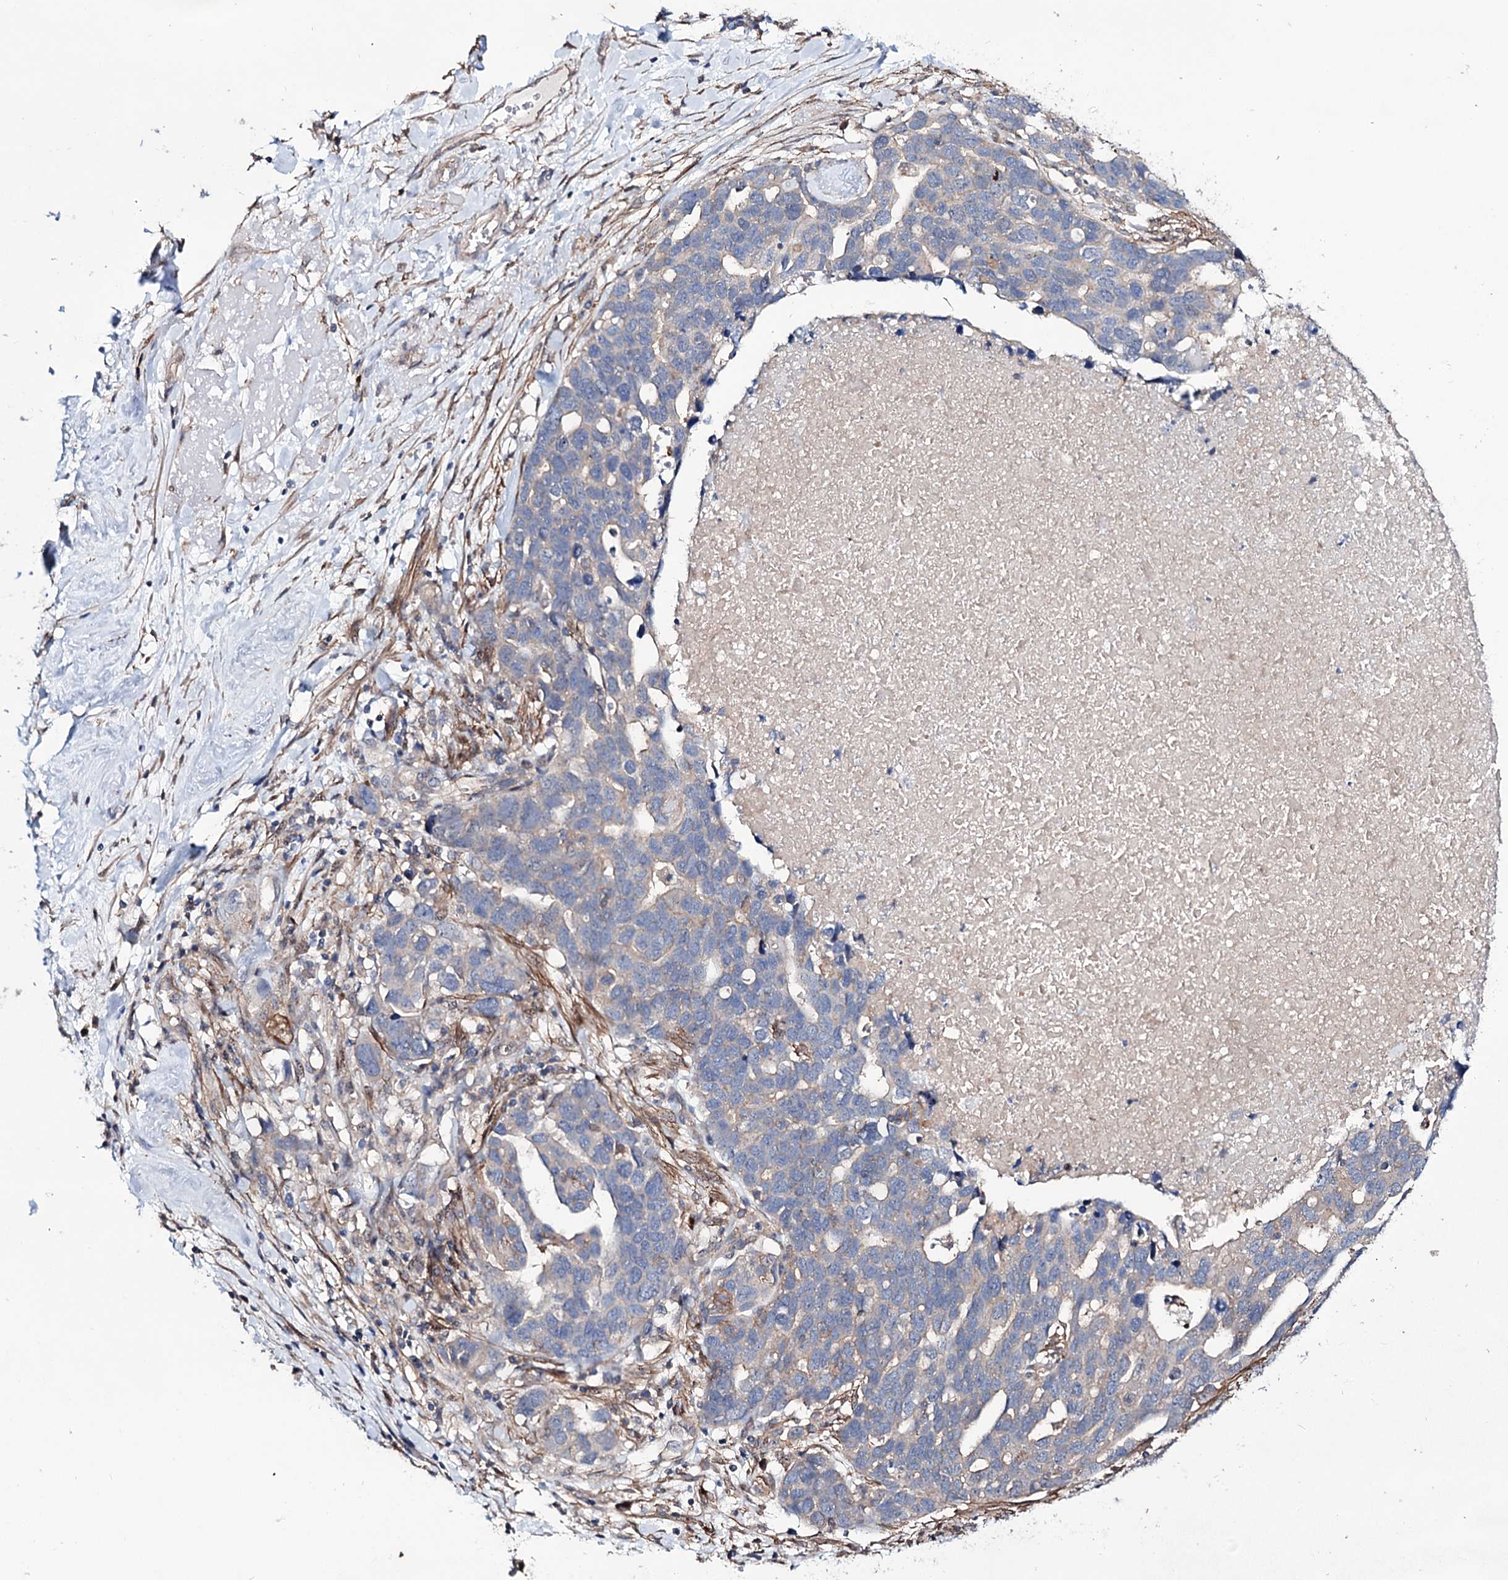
{"staining": {"intensity": "weak", "quantity": "<25%", "location": "cytoplasmic/membranous"}, "tissue": "ovarian cancer", "cell_type": "Tumor cells", "image_type": "cancer", "snomed": [{"axis": "morphology", "description": "Cystadenocarcinoma, serous, NOS"}, {"axis": "topography", "description": "Ovary"}], "caption": "DAB immunohistochemical staining of human ovarian cancer (serous cystadenocarcinoma) exhibits no significant positivity in tumor cells.", "gene": "SEC24A", "patient": {"sex": "female", "age": 54}}